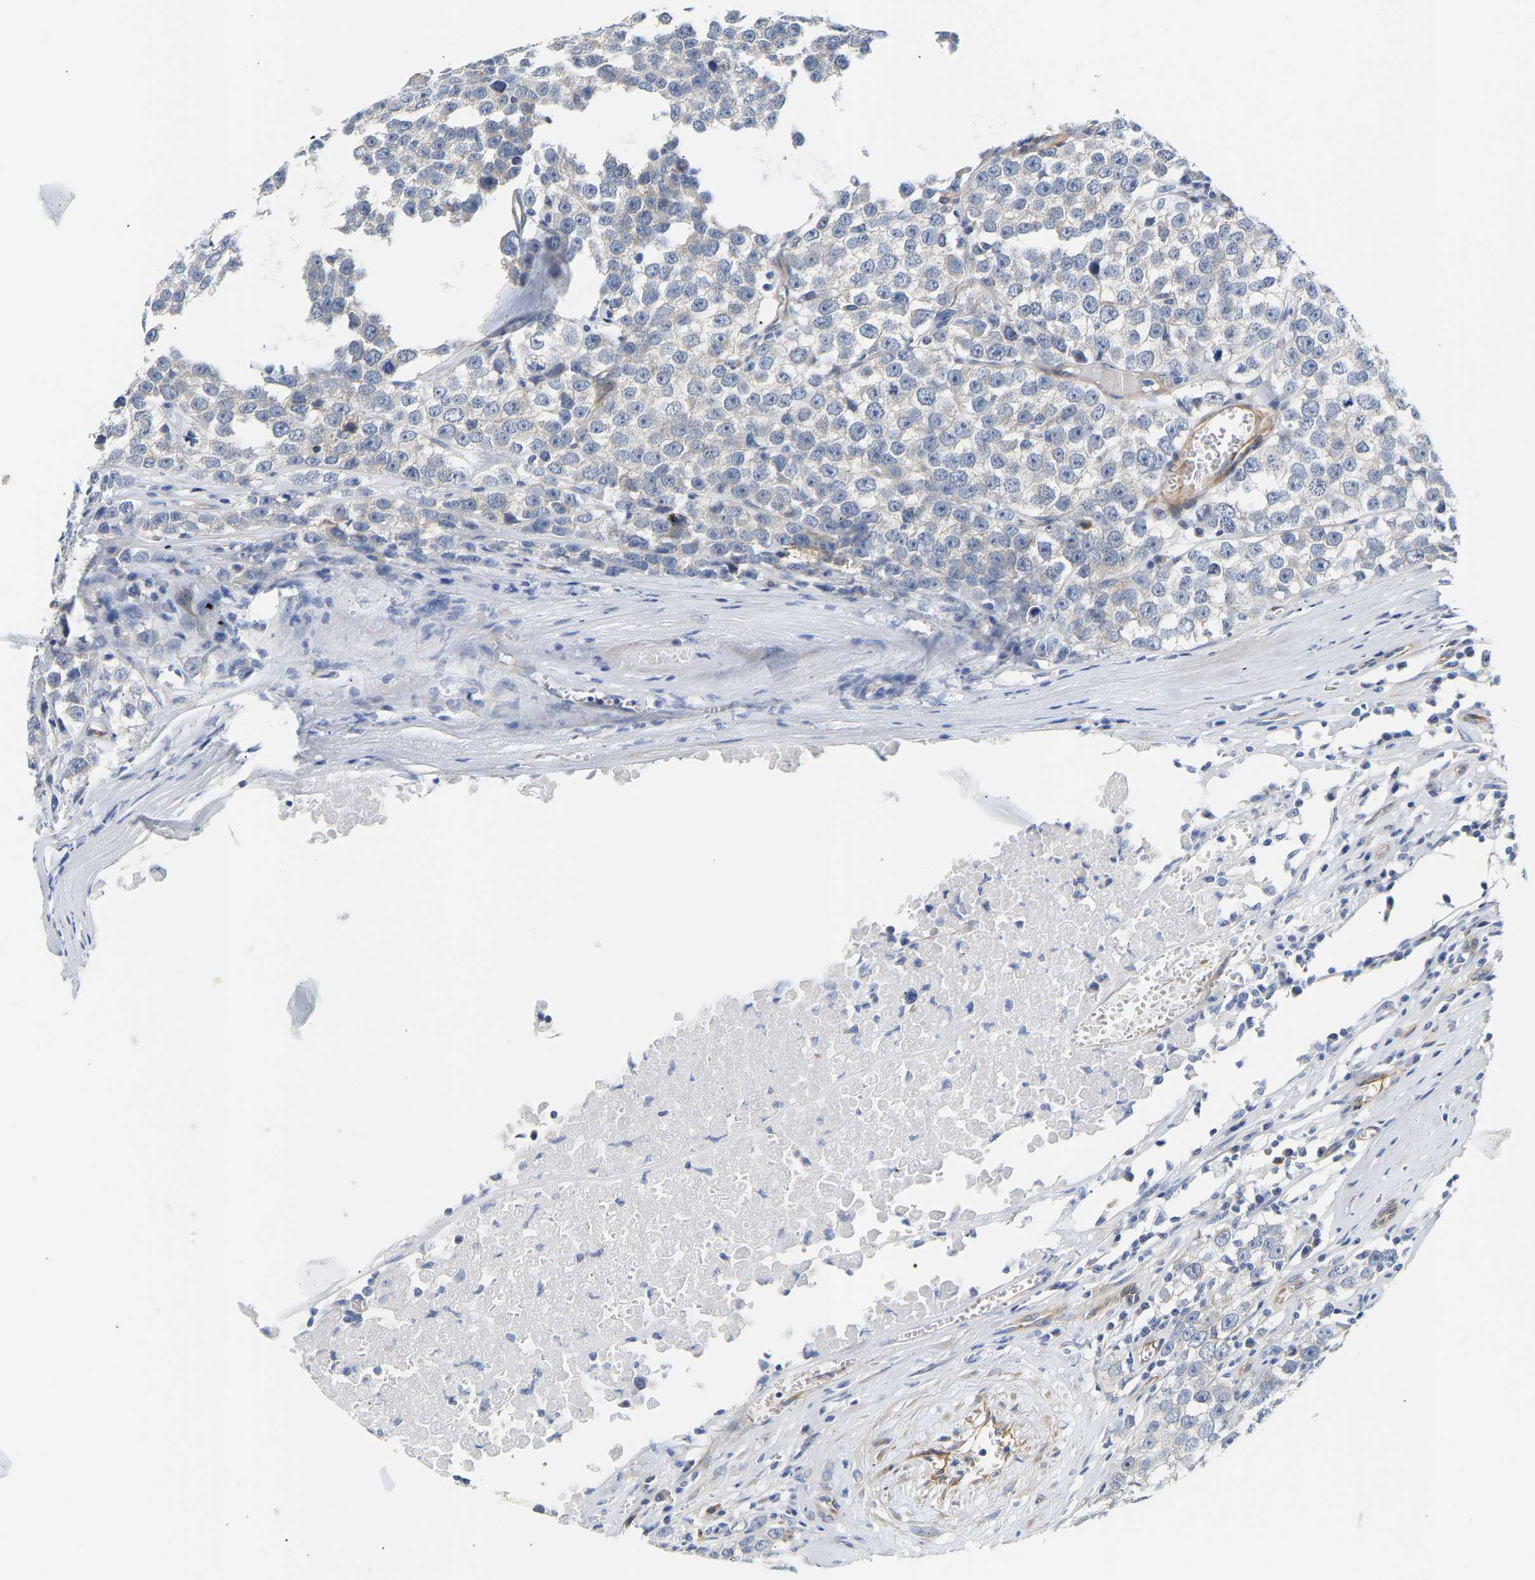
{"staining": {"intensity": "negative", "quantity": "none", "location": "none"}, "tissue": "testis cancer", "cell_type": "Tumor cells", "image_type": "cancer", "snomed": [{"axis": "morphology", "description": "Seminoma, NOS"}, {"axis": "morphology", "description": "Carcinoma, Embryonal, NOS"}, {"axis": "topography", "description": "Testis"}], "caption": "Embryonal carcinoma (testis) stained for a protein using immunohistochemistry displays no expression tumor cells.", "gene": "PAWR", "patient": {"sex": "male", "age": 52}}